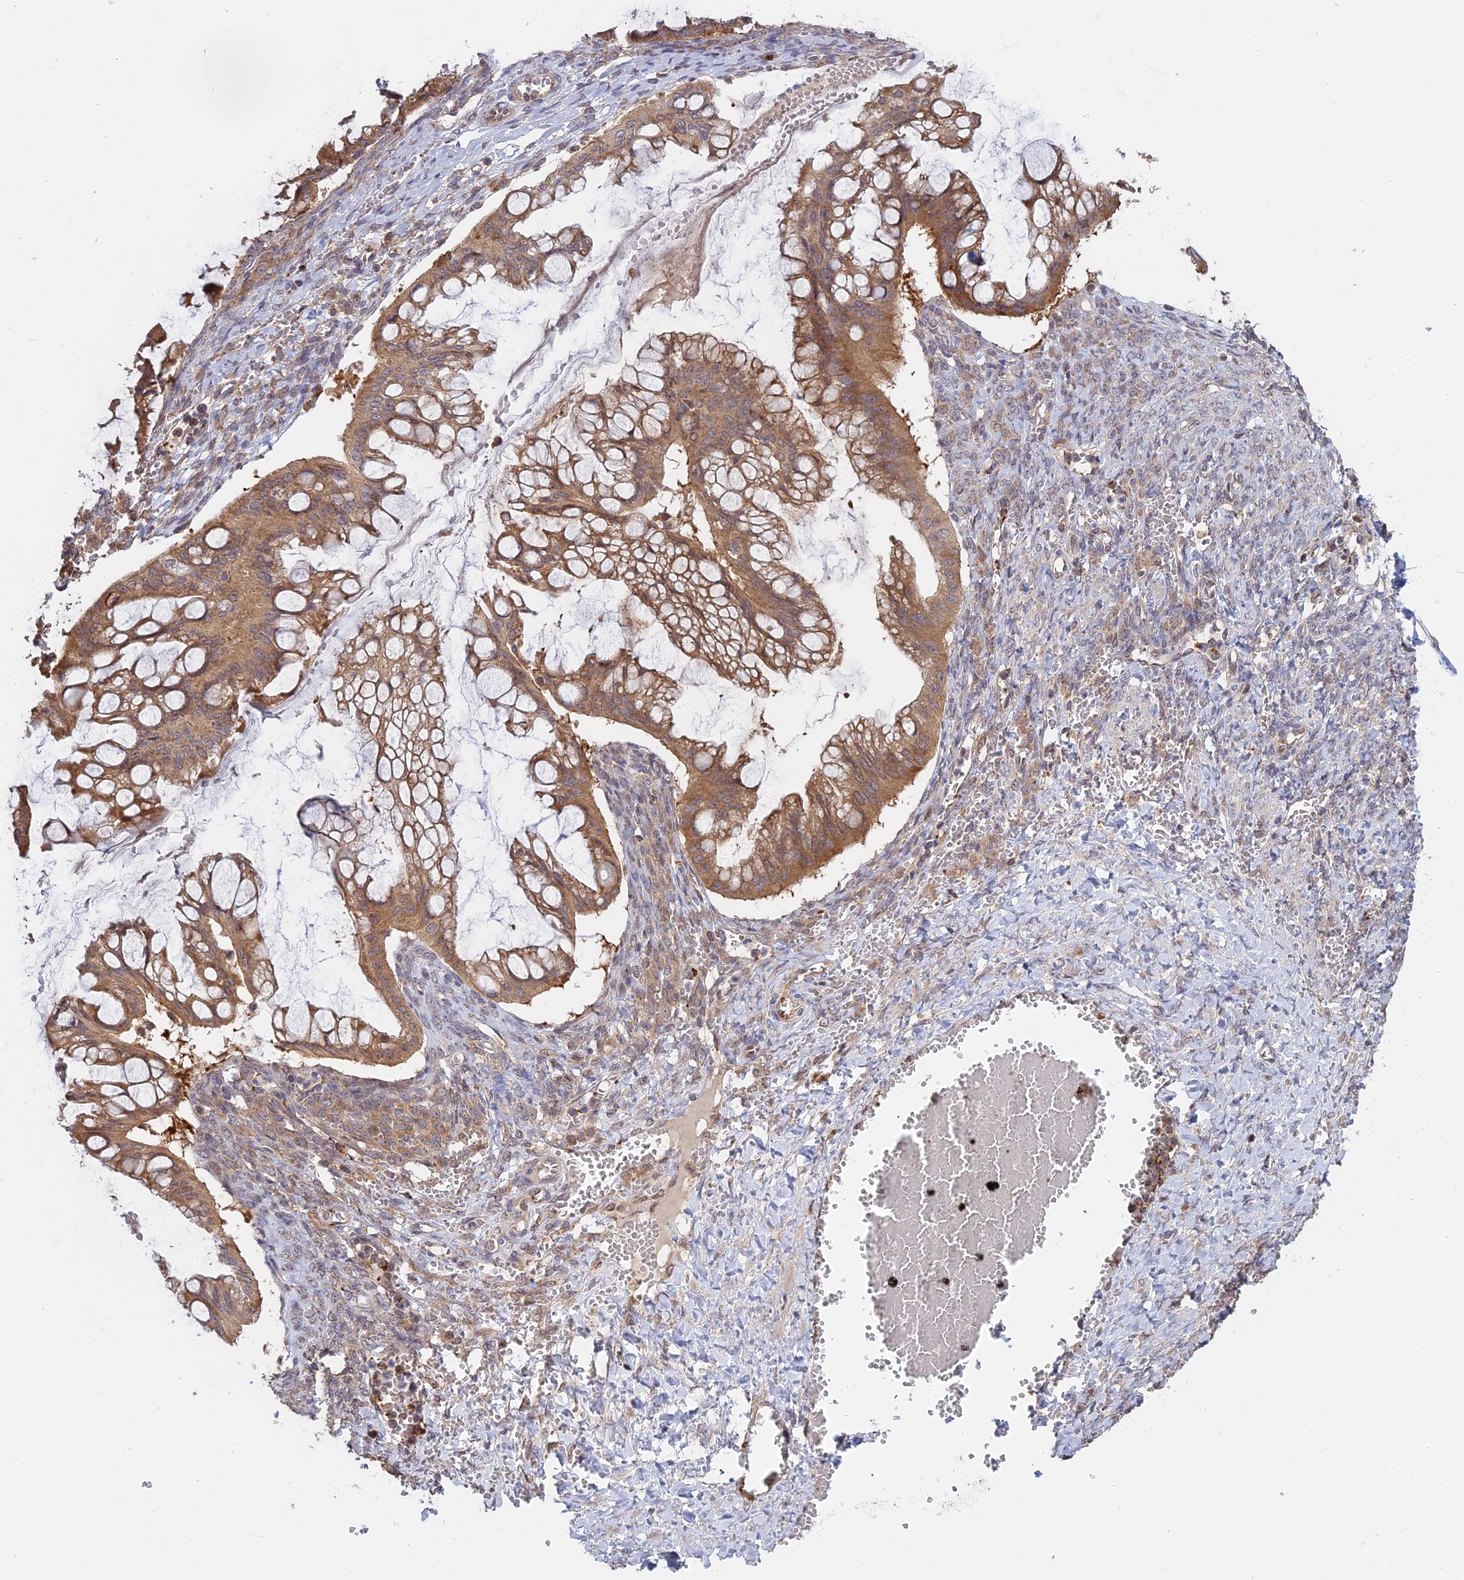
{"staining": {"intensity": "moderate", "quantity": ">75%", "location": "cytoplasmic/membranous"}, "tissue": "ovarian cancer", "cell_type": "Tumor cells", "image_type": "cancer", "snomed": [{"axis": "morphology", "description": "Cystadenocarcinoma, mucinous, NOS"}, {"axis": "topography", "description": "Ovary"}], "caption": "Approximately >75% of tumor cells in ovarian cancer display moderate cytoplasmic/membranous protein expression as visualized by brown immunohistochemical staining.", "gene": "IL21R", "patient": {"sex": "female", "age": 73}}